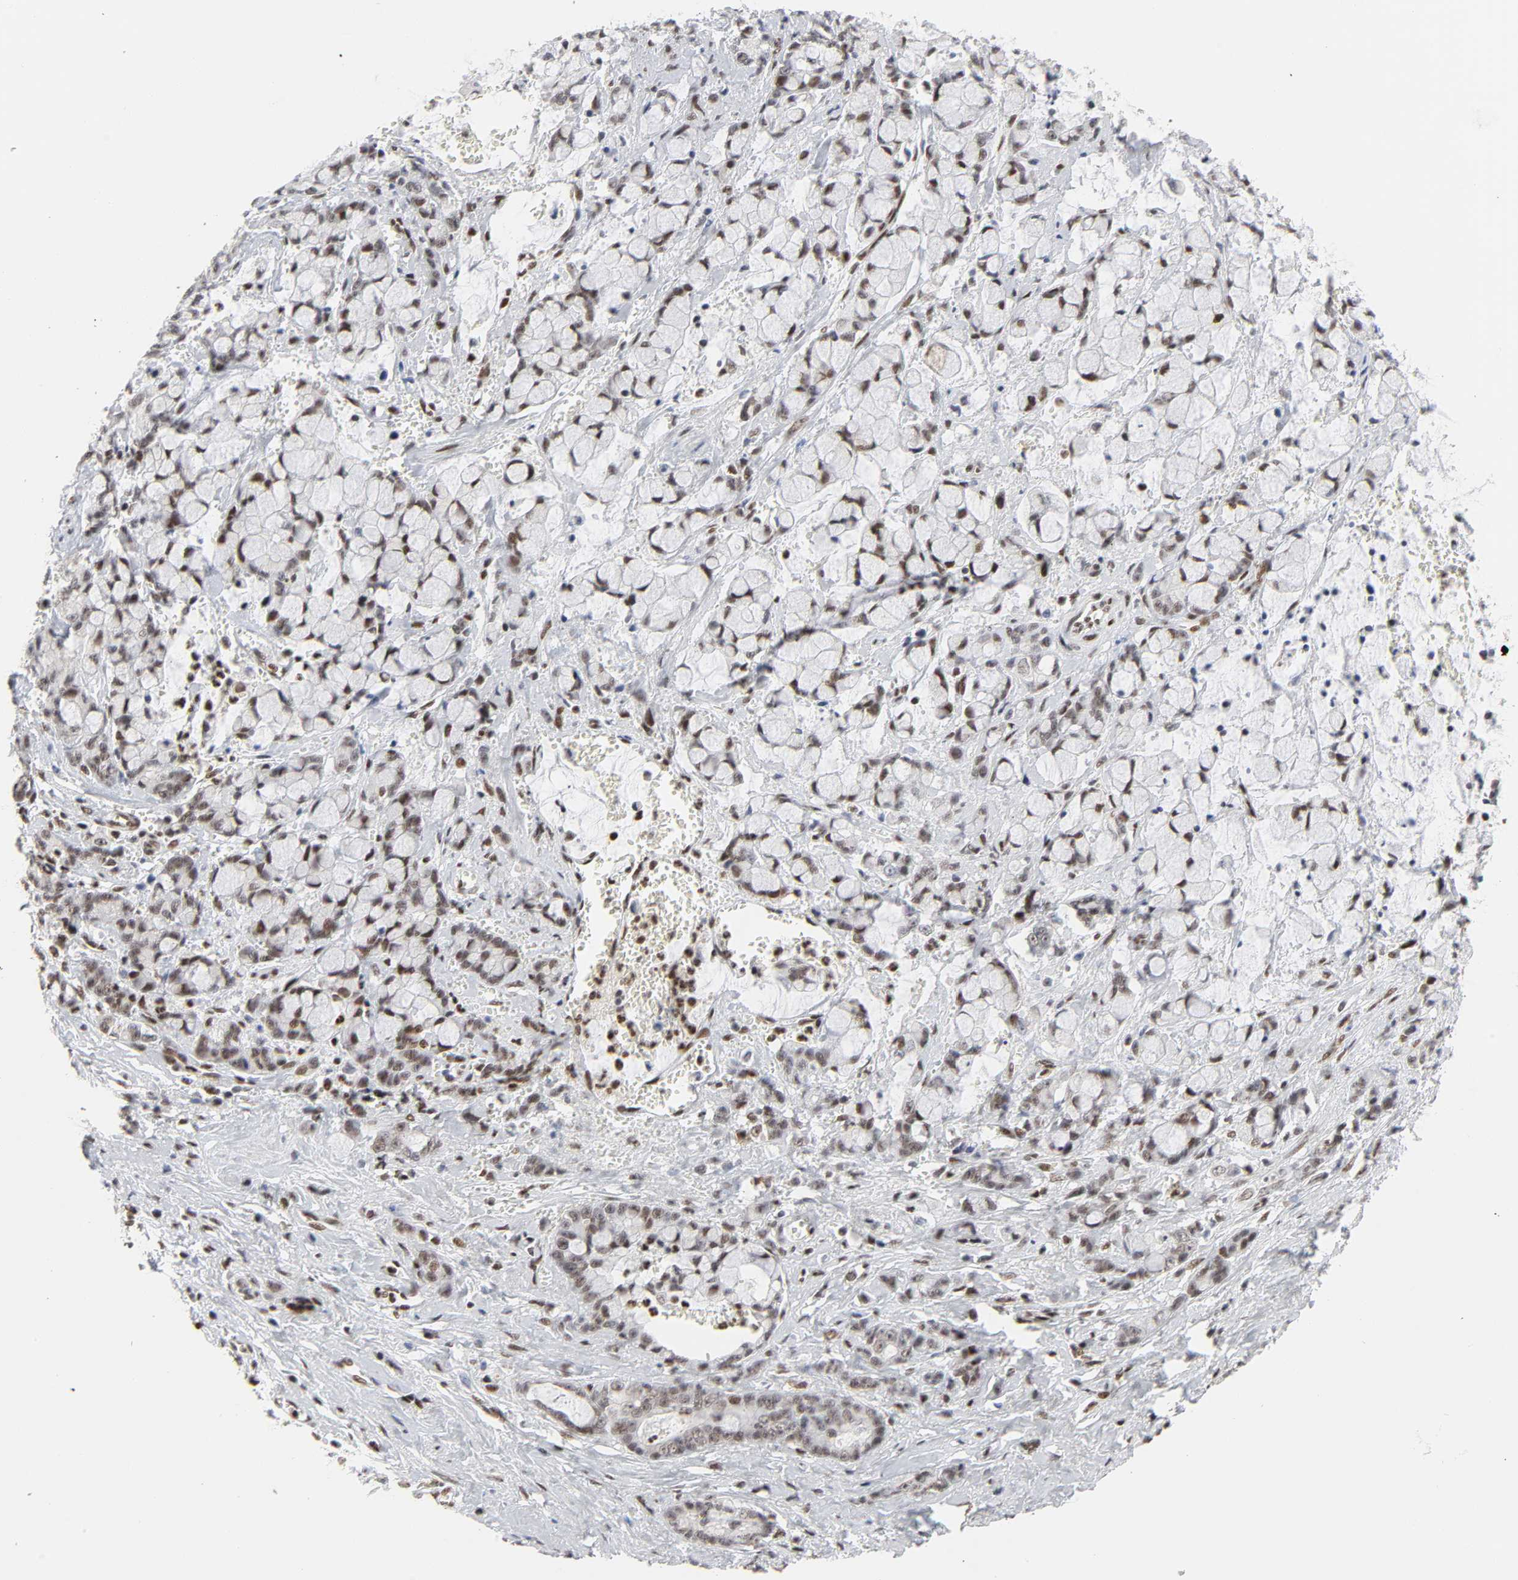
{"staining": {"intensity": "moderate", "quantity": ">75%", "location": "nuclear"}, "tissue": "pancreatic cancer", "cell_type": "Tumor cells", "image_type": "cancer", "snomed": [{"axis": "morphology", "description": "Adenocarcinoma, NOS"}, {"axis": "topography", "description": "Pancreas"}], "caption": "DAB (3,3'-diaminobenzidine) immunohistochemical staining of human pancreatic adenocarcinoma shows moderate nuclear protein positivity in about >75% of tumor cells. (DAB IHC with brightfield microscopy, high magnification).", "gene": "CREBBP", "patient": {"sex": "female", "age": 73}}